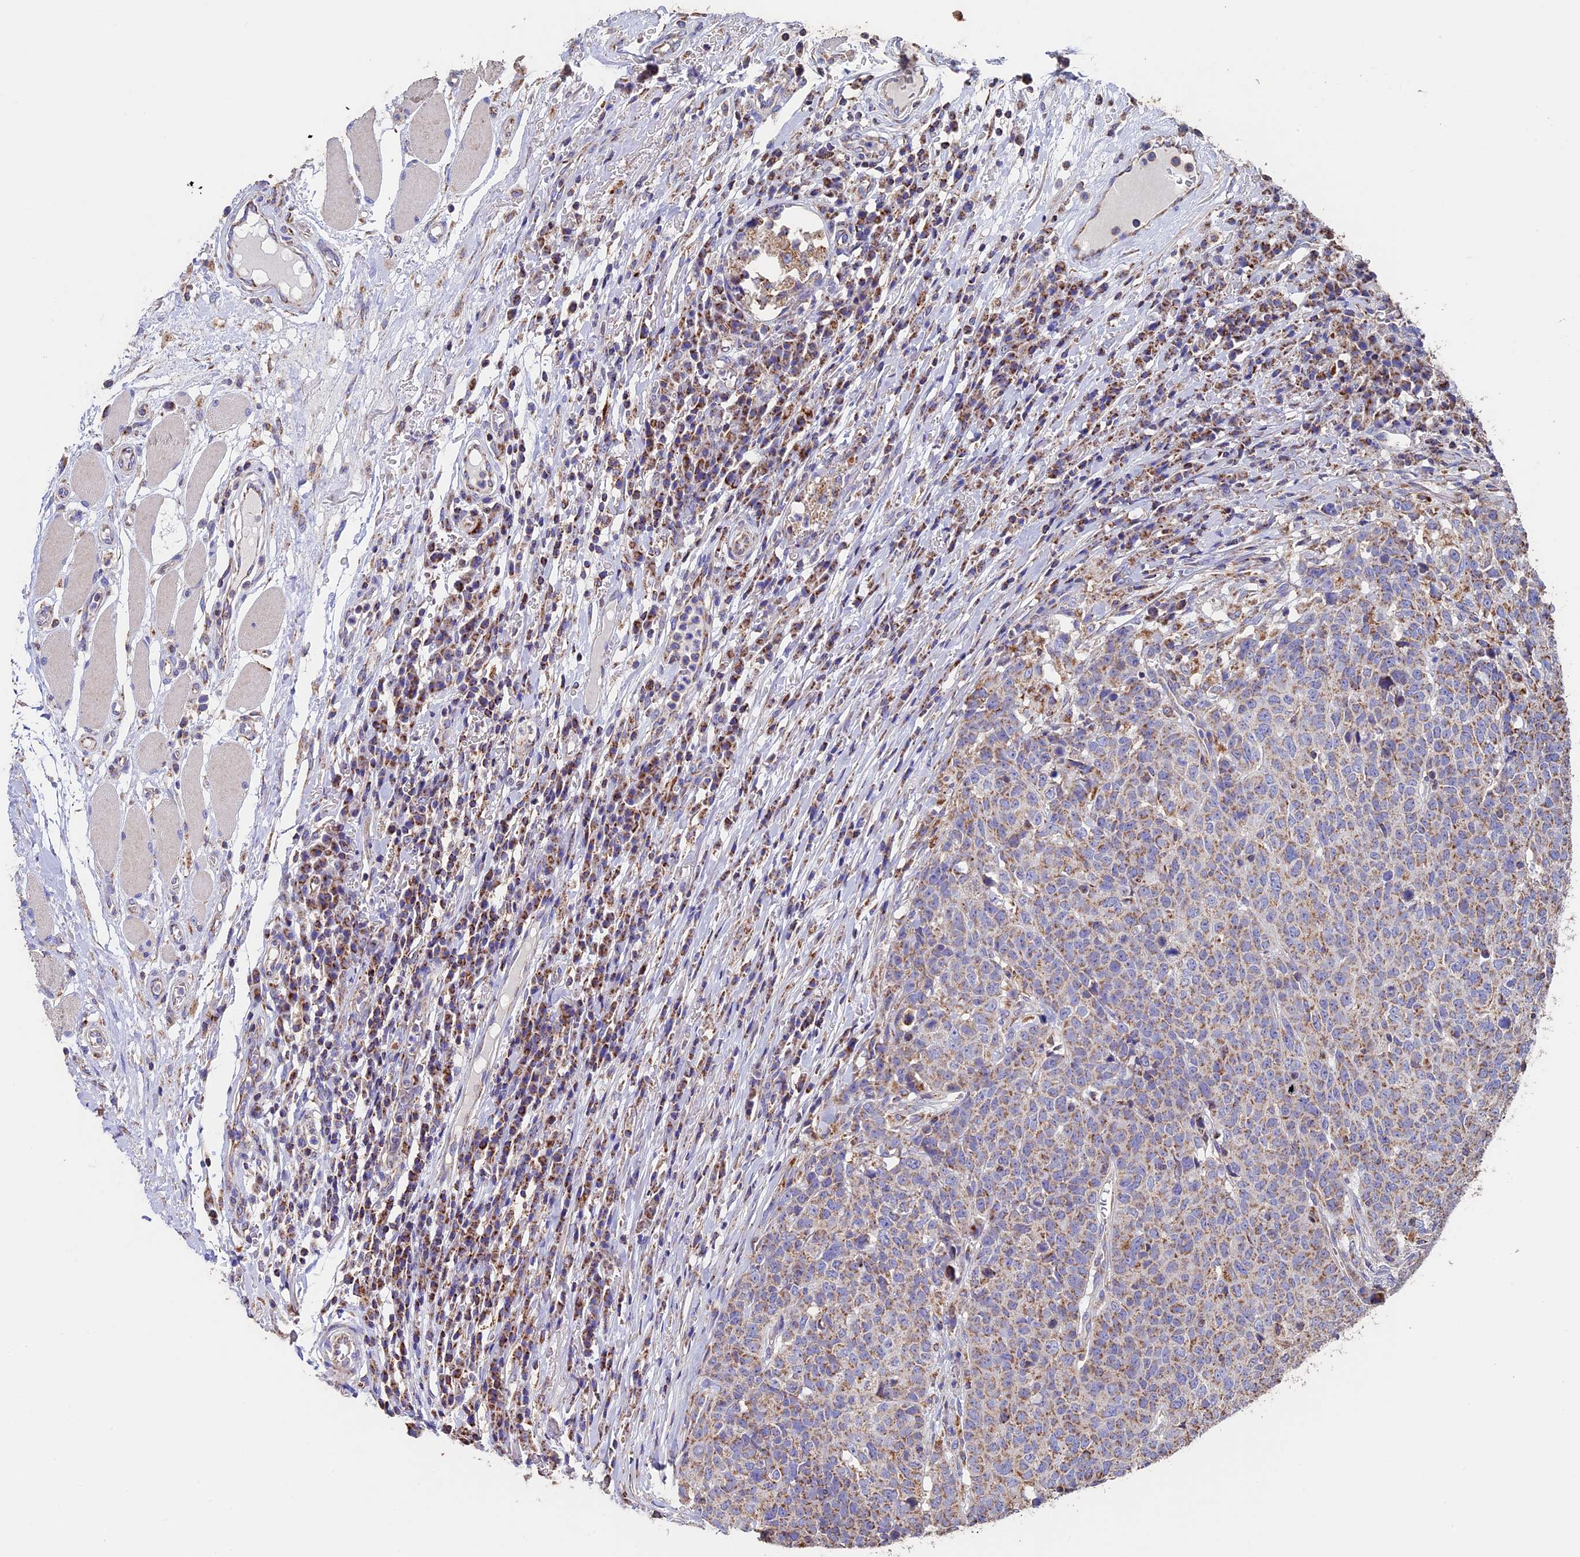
{"staining": {"intensity": "moderate", "quantity": ">75%", "location": "cytoplasmic/membranous"}, "tissue": "head and neck cancer", "cell_type": "Tumor cells", "image_type": "cancer", "snomed": [{"axis": "morphology", "description": "Squamous cell carcinoma, NOS"}, {"axis": "topography", "description": "Head-Neck"}], "caption": "About >75% of tumor cells in human head and neck cancer display moderate cytoplasmic/membranous protein positivity as visualized by brown immunohistochemical staining.", "gene": "ADAT1", "patient": {"sex": "male", "age": 66}}